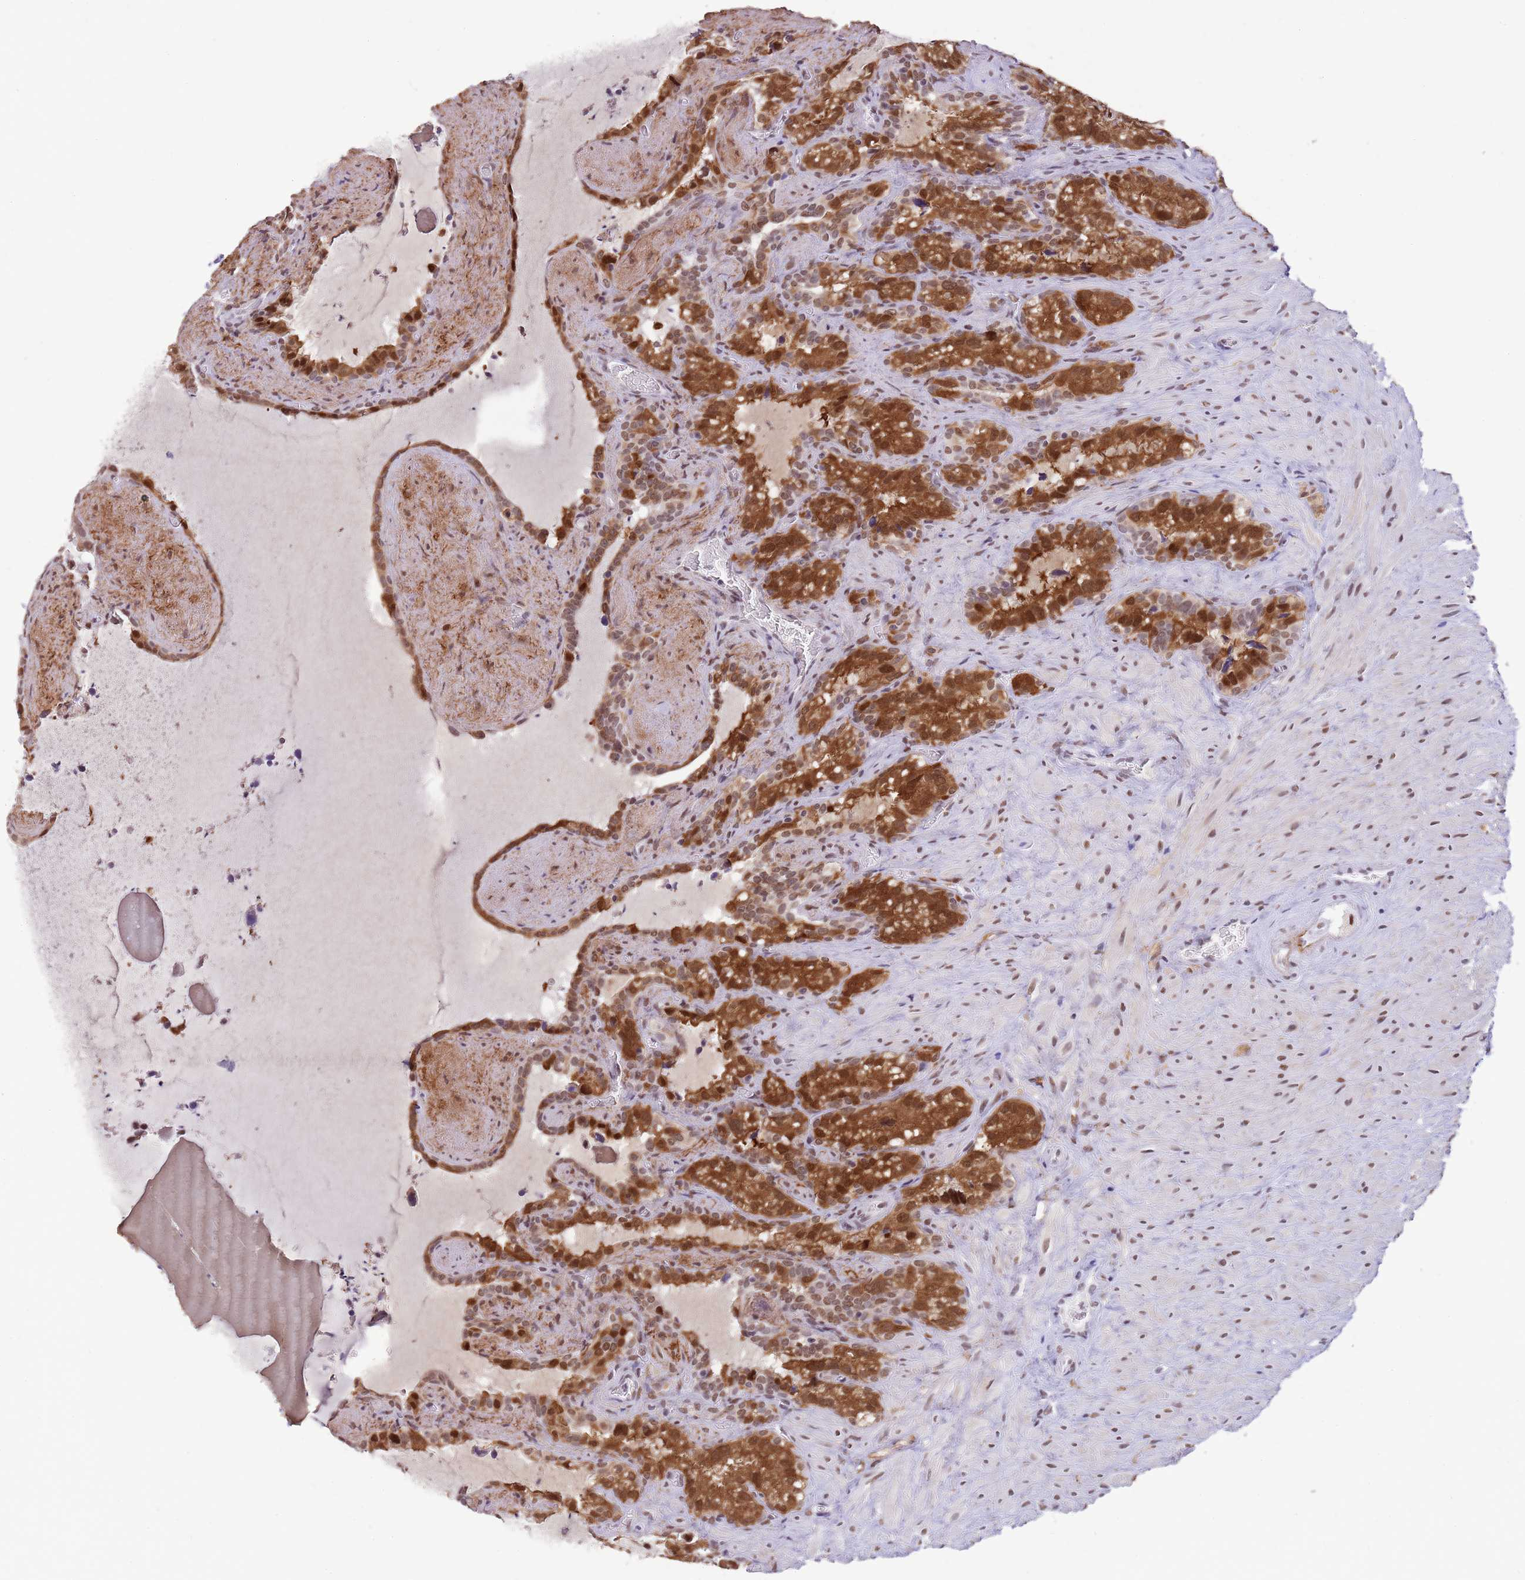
{"staining": {"intensity": "strong", "quantity": ">75%", "location": "cytoplasmic/membranous,nuclear"}, "tissue": "seminal vesicle", "cell_type": "Glandular cells", "image_type": "normal", "snomed": [{"axis": "morphology", "description": "Normal tissue, NOS"}, {"axis": "topography", "description": "Prostate"}, {"axis": "topography", "description": "Seminal veicle"}], "caption": "The photomicrograph shows a brown stain indicating the presence of a protein in the cytoplasmic/membranous,nuclear of glandular cells in seminal vesicle.", "gene": "TRIM32", "patient": {"sex": "male", "age": 58}}